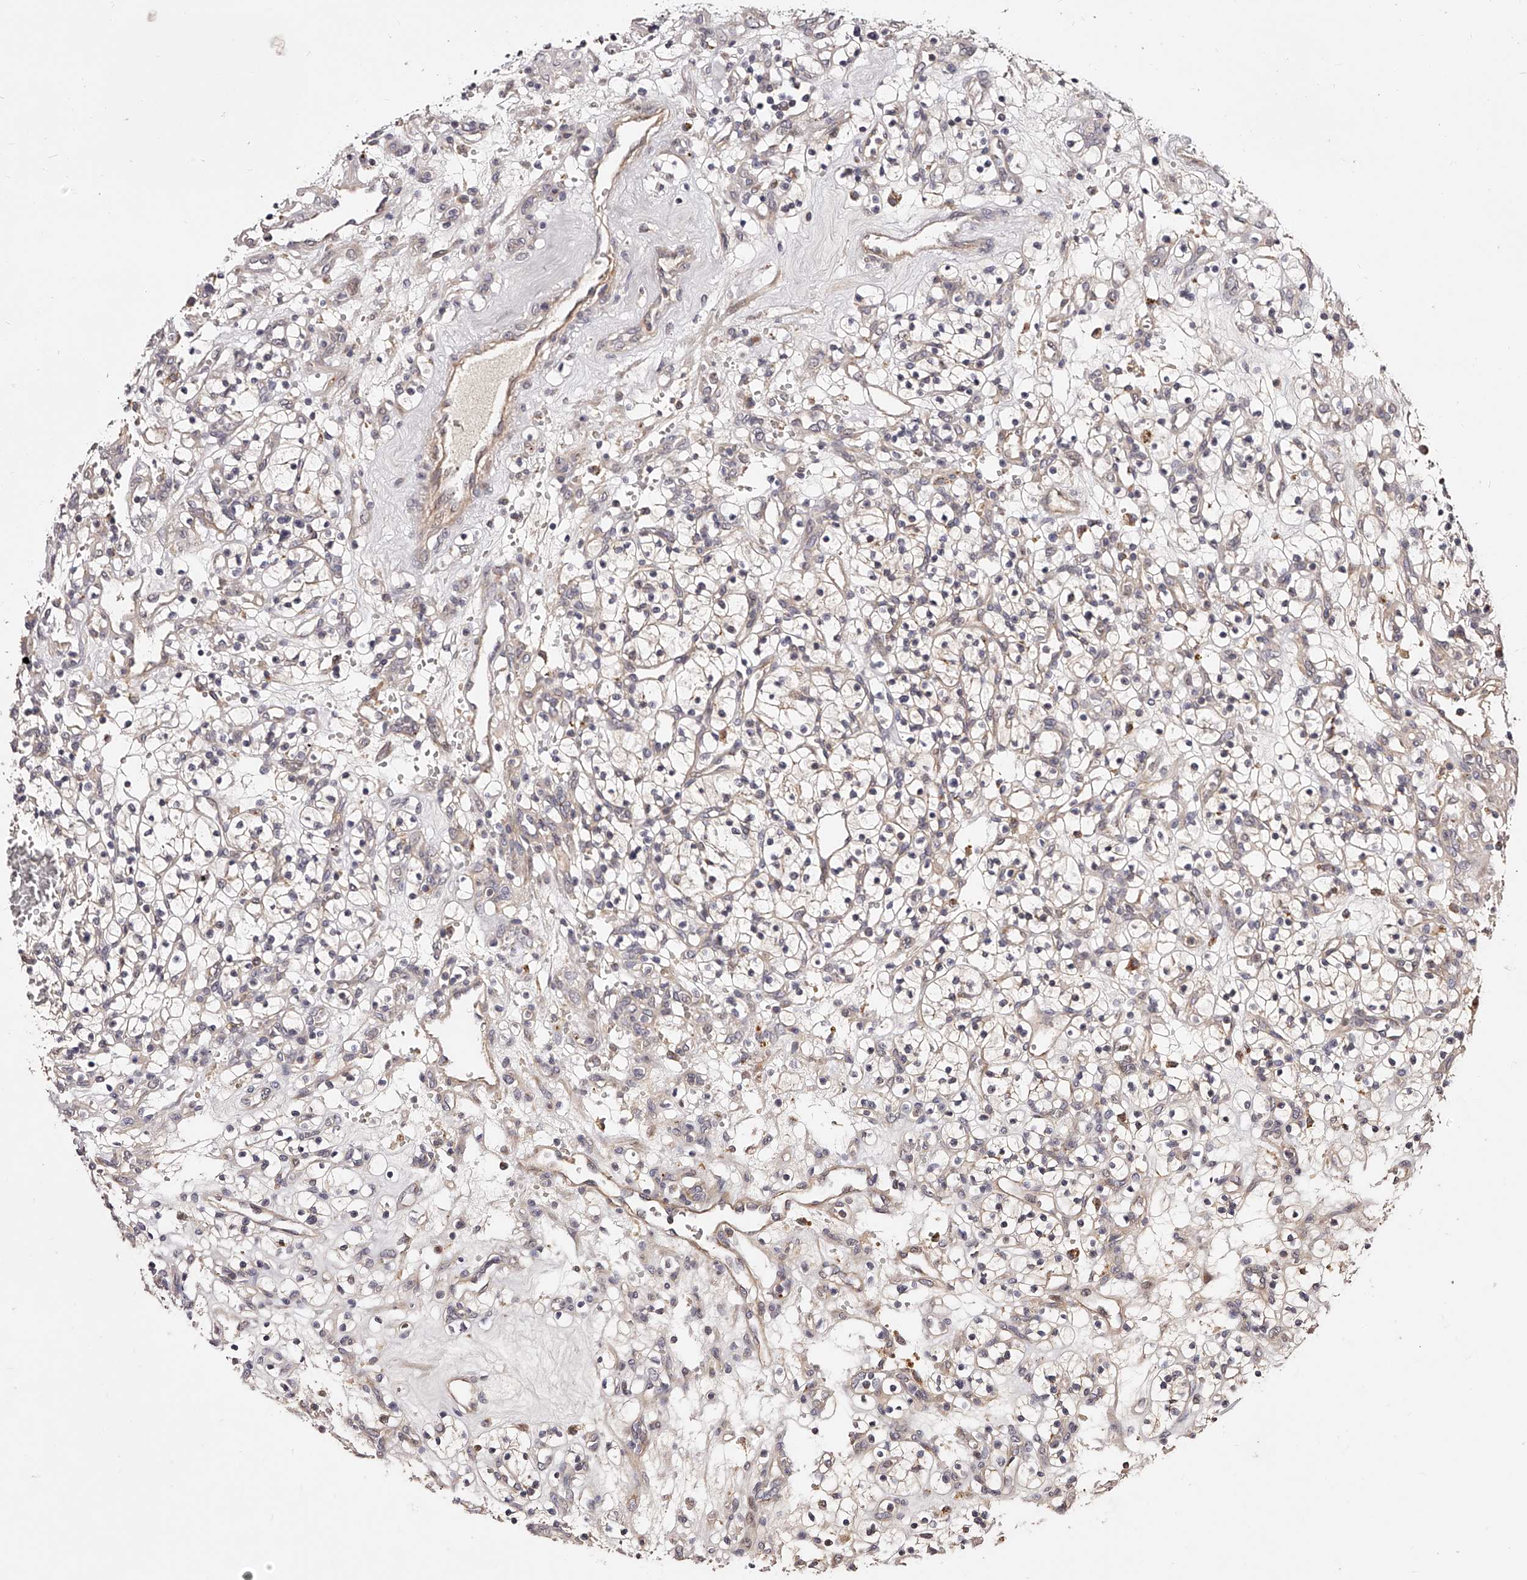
{"staining": {"intensity": "weak", "quantity": "<25%", "location": "cytoplasmic/membranous"}, "tissue": "renal cancer", "cell_type": "Tumor cells", "image_type": "cancer", "snomed": [{"axis": "morphology", "description": "Adenocarcinoma, NOS"}, {"axis": "topography", "description": "Kidney"}], "caption": "Renal adenocarcinoma was stained to show a protein in brown. There is no significant expression in tumor cells.", "gene": "ZNF502", "patient": {"sex": "female", "age": 57}}